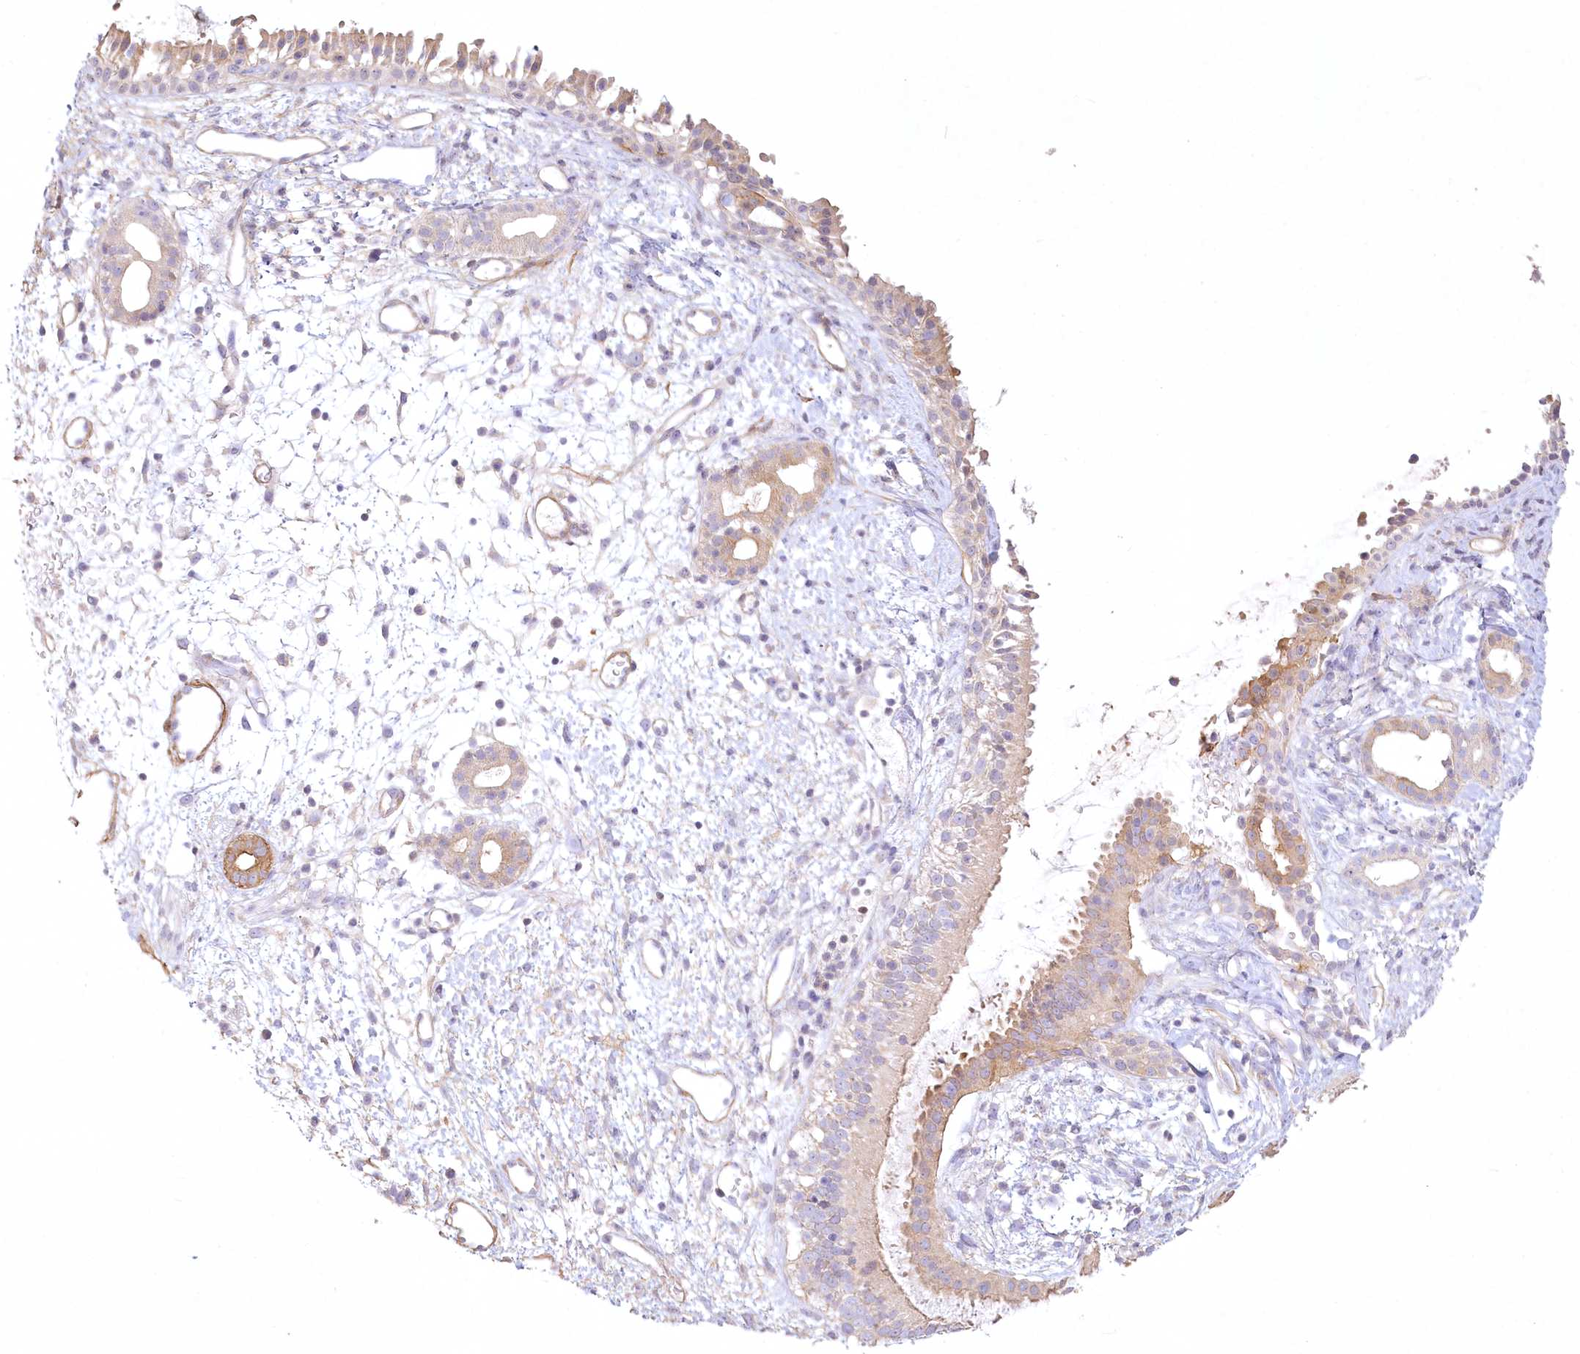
{"staining": {"intensity": "moderate", "quantity": "25%-75%", "location": "cytoplasmic/membranous"}, "tissue": "nasopharynx", "cell_type": "Respiratory epithelial cells", "image_type": "normal", "snomed": [{"axis": "morphology", "description": "Normal tissue, NOS"}, {"axis": "topography", "description": "Nasopharynx"}], "caption": "DAB (3,3'-diaminobenzidine) immunohistochemical staining of unremarkable human nasopharynx displays moderate cytoplasmic/membranous protein expression in approximately 25%-75% of respiratory epithelial cells.", "gene": "INPP4B", "patient": {"sex": "male", "age": 22}}